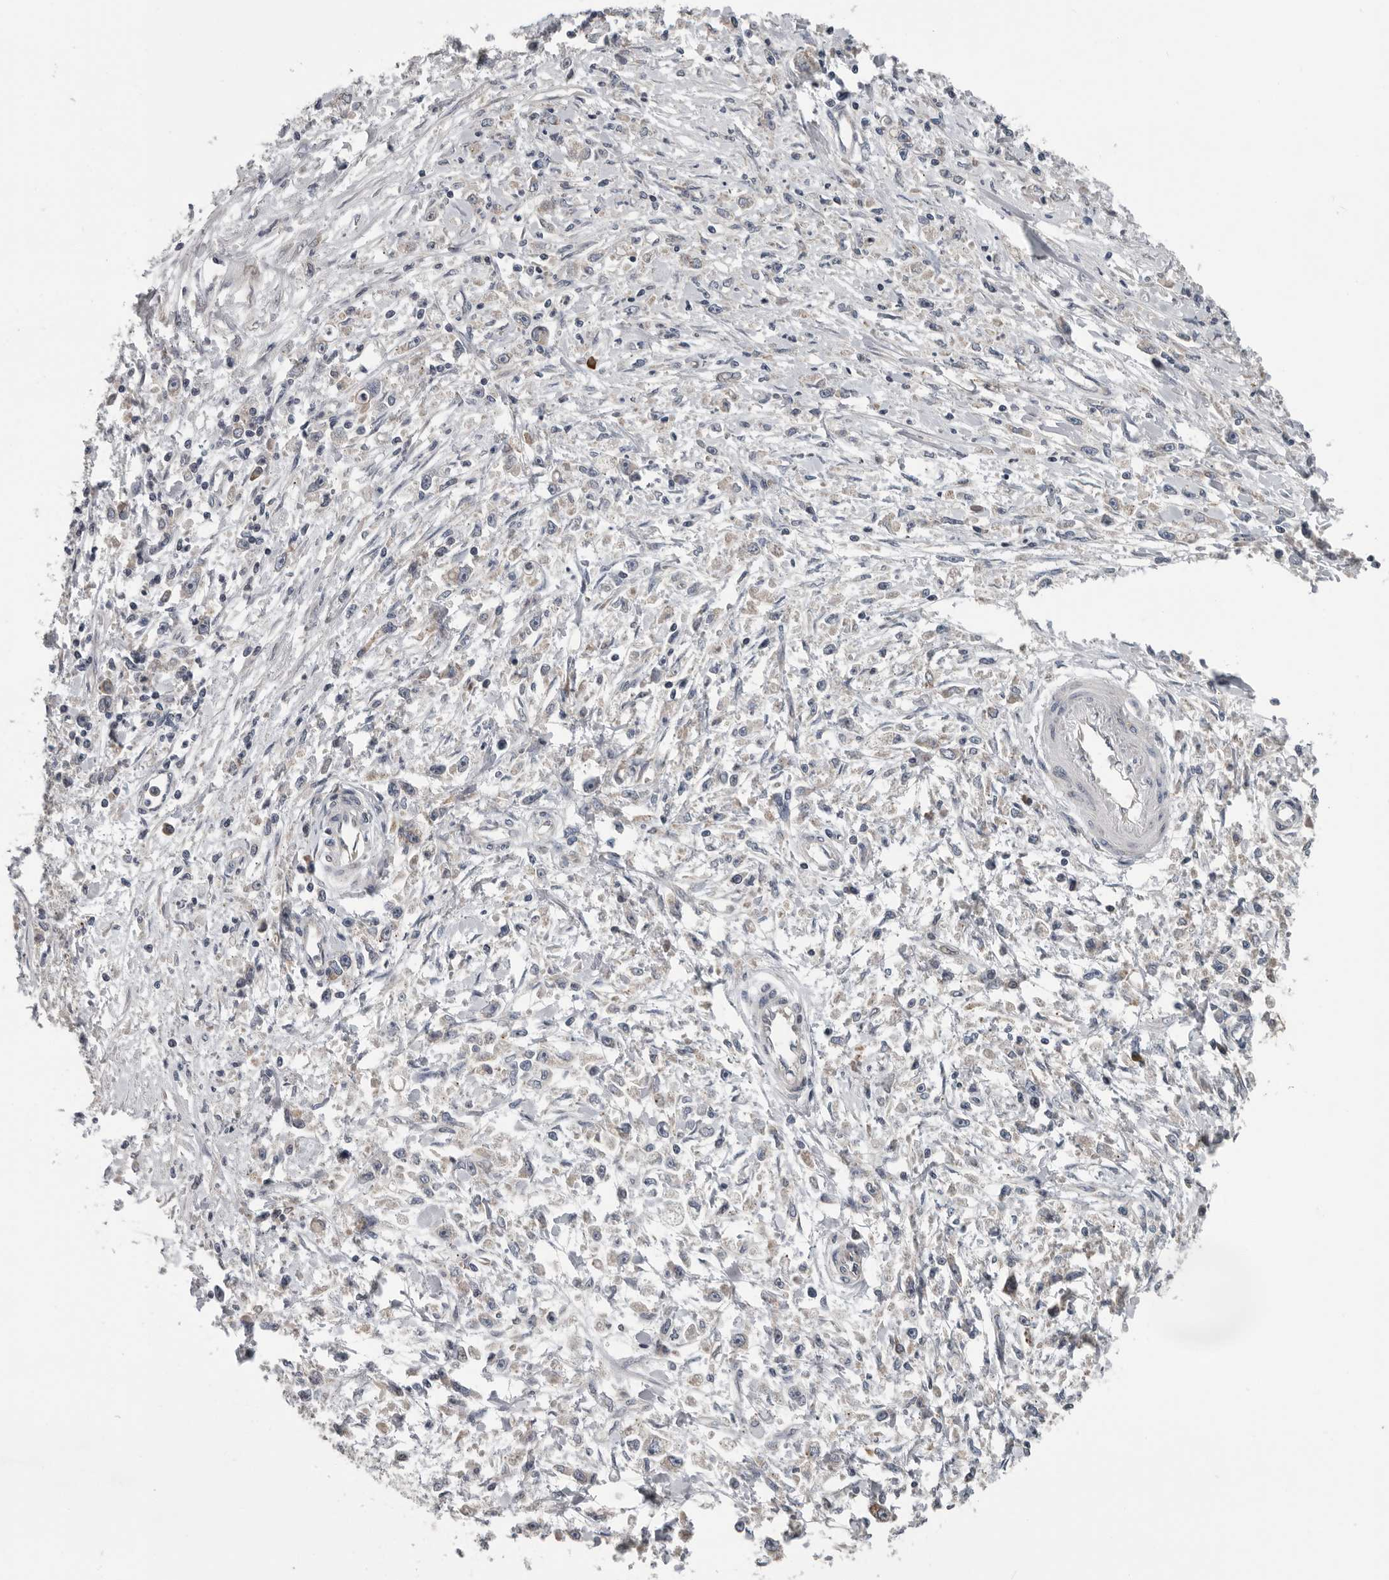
{"staining": {"intensity": "negative", "quantity": "none", "location": "none"}, "tissue": "stomach cancer", "cell_type": "Tumor cells", "image_type": "cancer", "snomed": [{"axis": "morphology", "description": "Adenocarcinoma, NOS"}, {"axis": "topography", "description": "Stomach"}], "caption": "Image shows no significant protein staining in tumor cells of stomach cancer.", "gene": "TMEM199", "patient": {"sex": "female", "age": 59}}